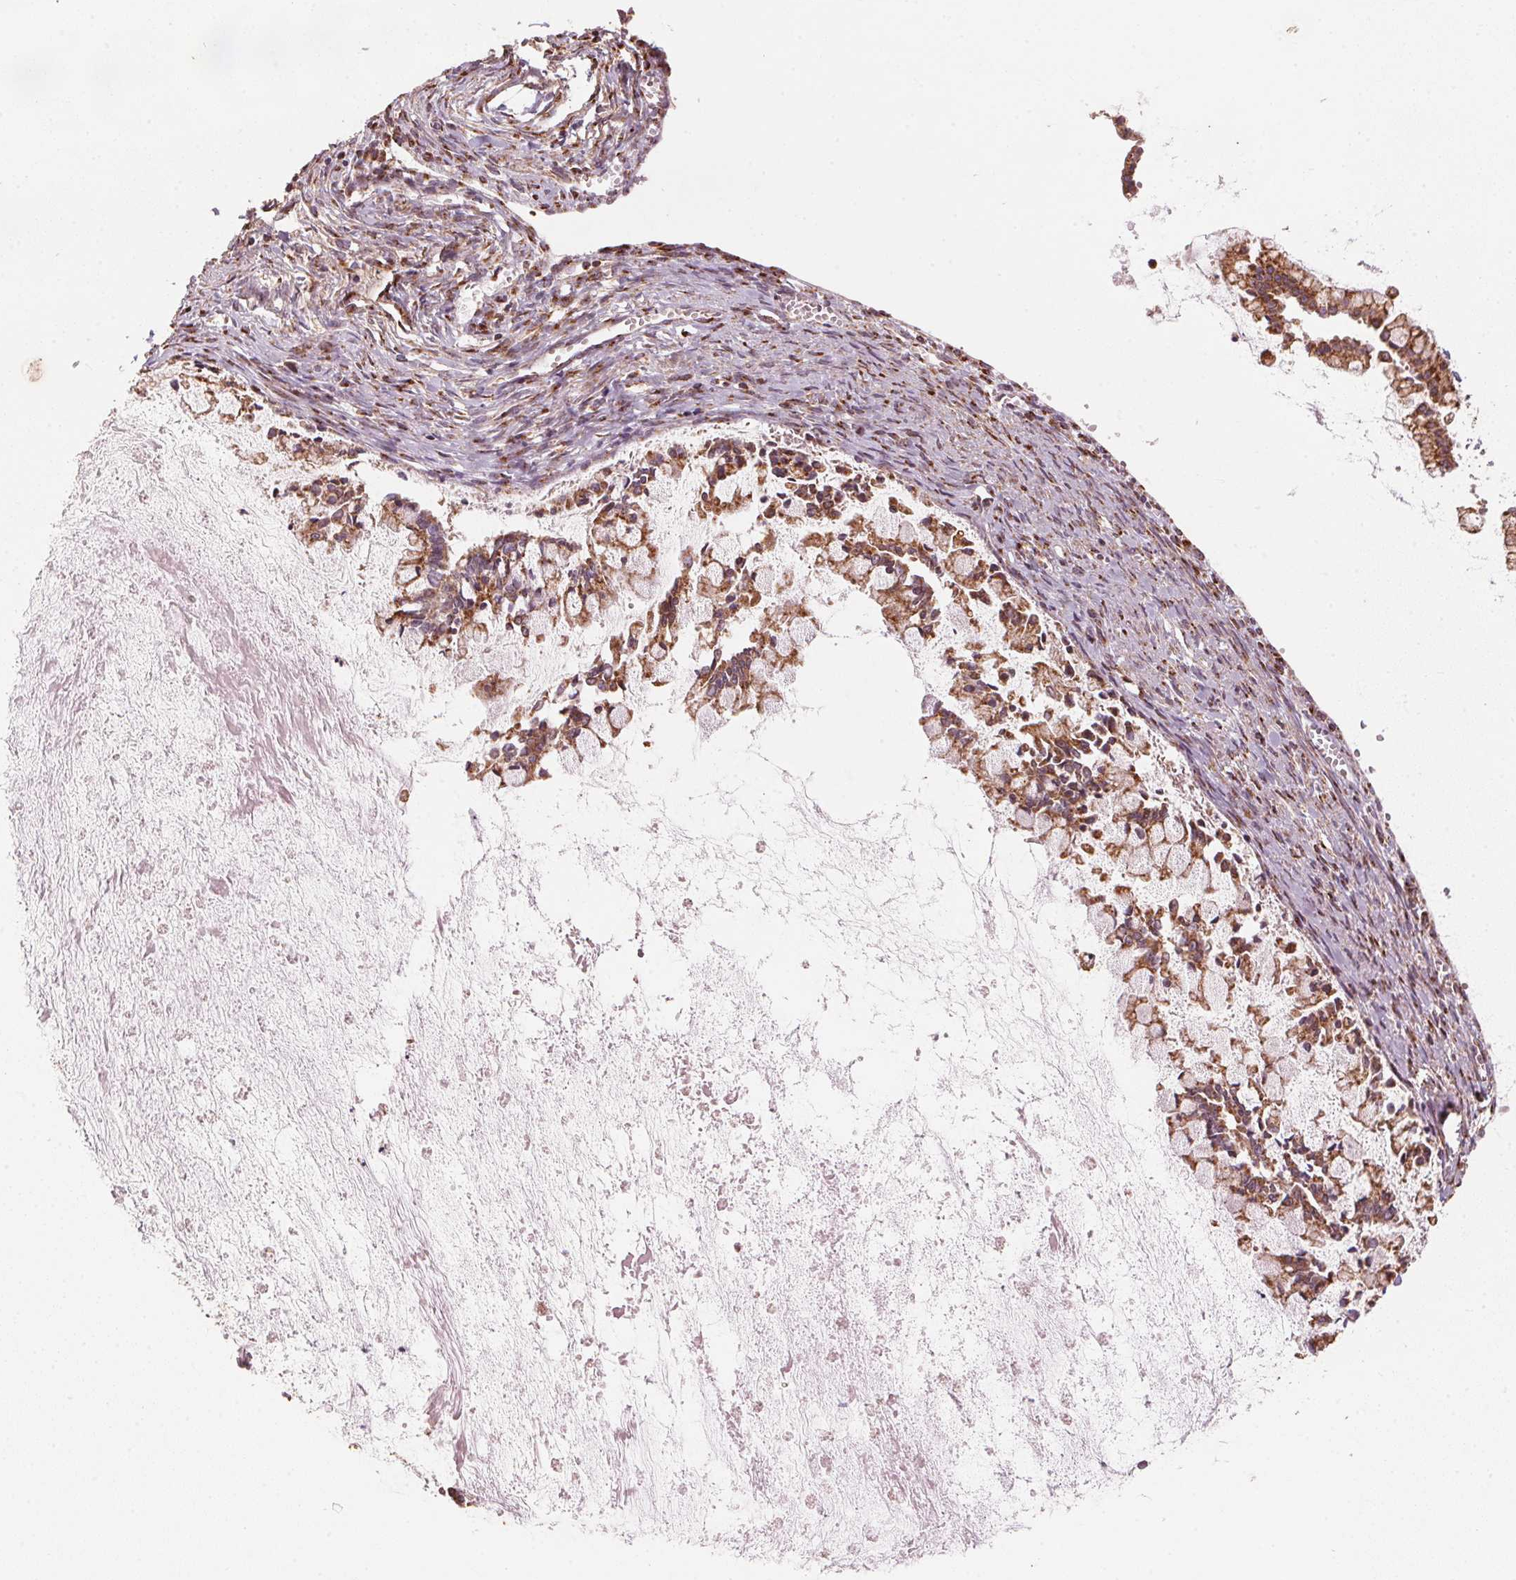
{"staining": {"intensity": "moderate", "quantity": ">75%", "location": "cytoplasmic/membranous"}, "tissue": "ovarian cancer", "cell_type": "Tumor cells", "image_type": "cancer", "snomed": [{"axis": "morphology", "description": "Cystadenocarcinoma, mucinous, NOS"}, {"axis": "topography", "description": "Ovary"}], "caption": "Protein analysis of ovarian cancer tissue displays moderate cytoplasmic/membranous expression in approximately >75% of tumor cells.", "gene": "TOMM70", "patient": {"sex": "female", "age": 67}}